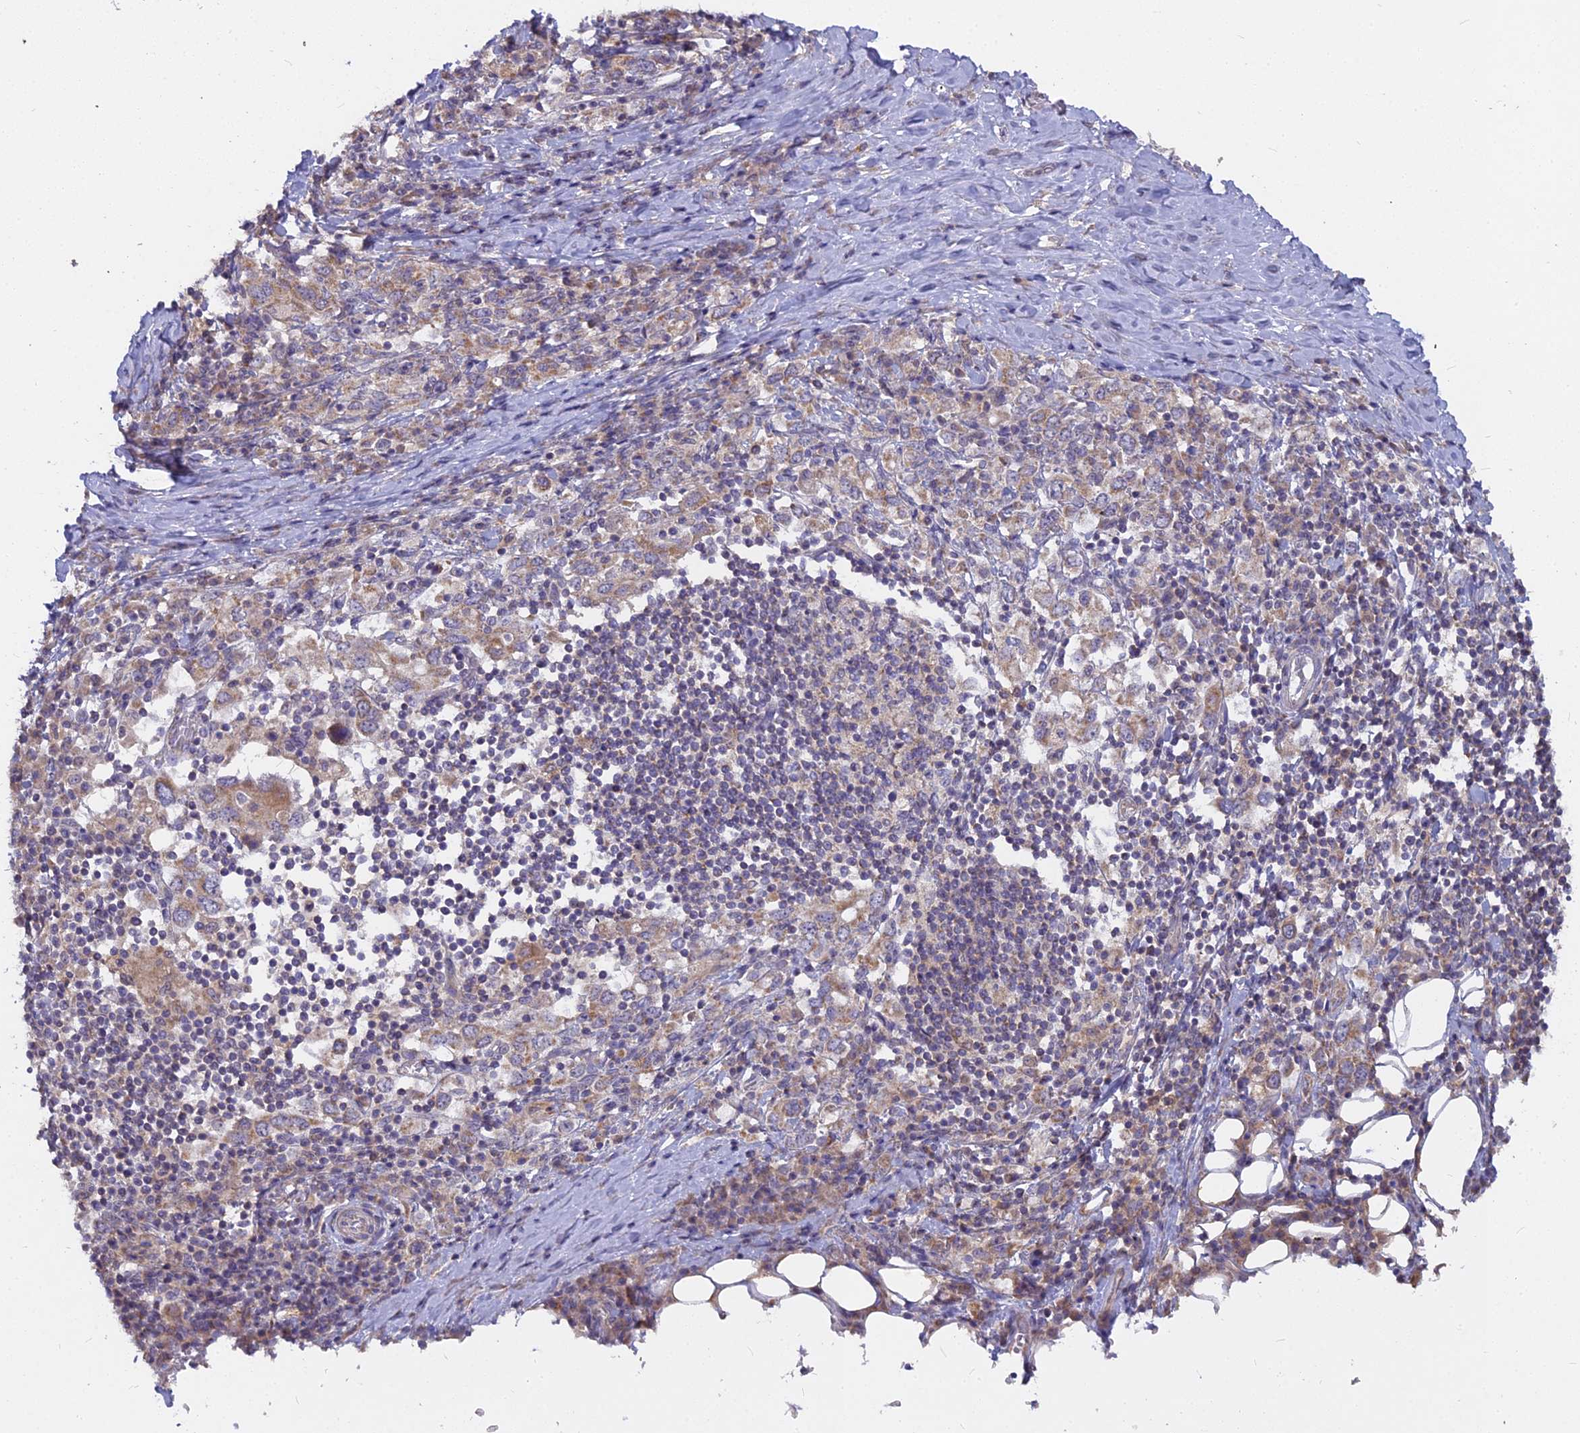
{"staining": {"intensity": "moderate", "quantity": "25%-75%", "location": "cytoplasmic/membranous"}, "tissue": "stomach cancer", "cell_type": "Tumor cells", "image_type": "cancer", "snomed": [{"axis": "morphology", "description": "Adenocarcinoma, NOS"}, {"axis": "topography", "description": "Stomach, upper"}, {"axis": "topography", "description": "Stomach"}], "caption": "Immunohistochemistry (DAB (3,3'-diaminobenzidine)) staining of human stomach cancer exhibits moderate cytoplasmic/membranous protein staining in approximately 25%-75% of tumor cells.", "gene": "MICU2", "patient": {"sex": "male", "age": 62}}